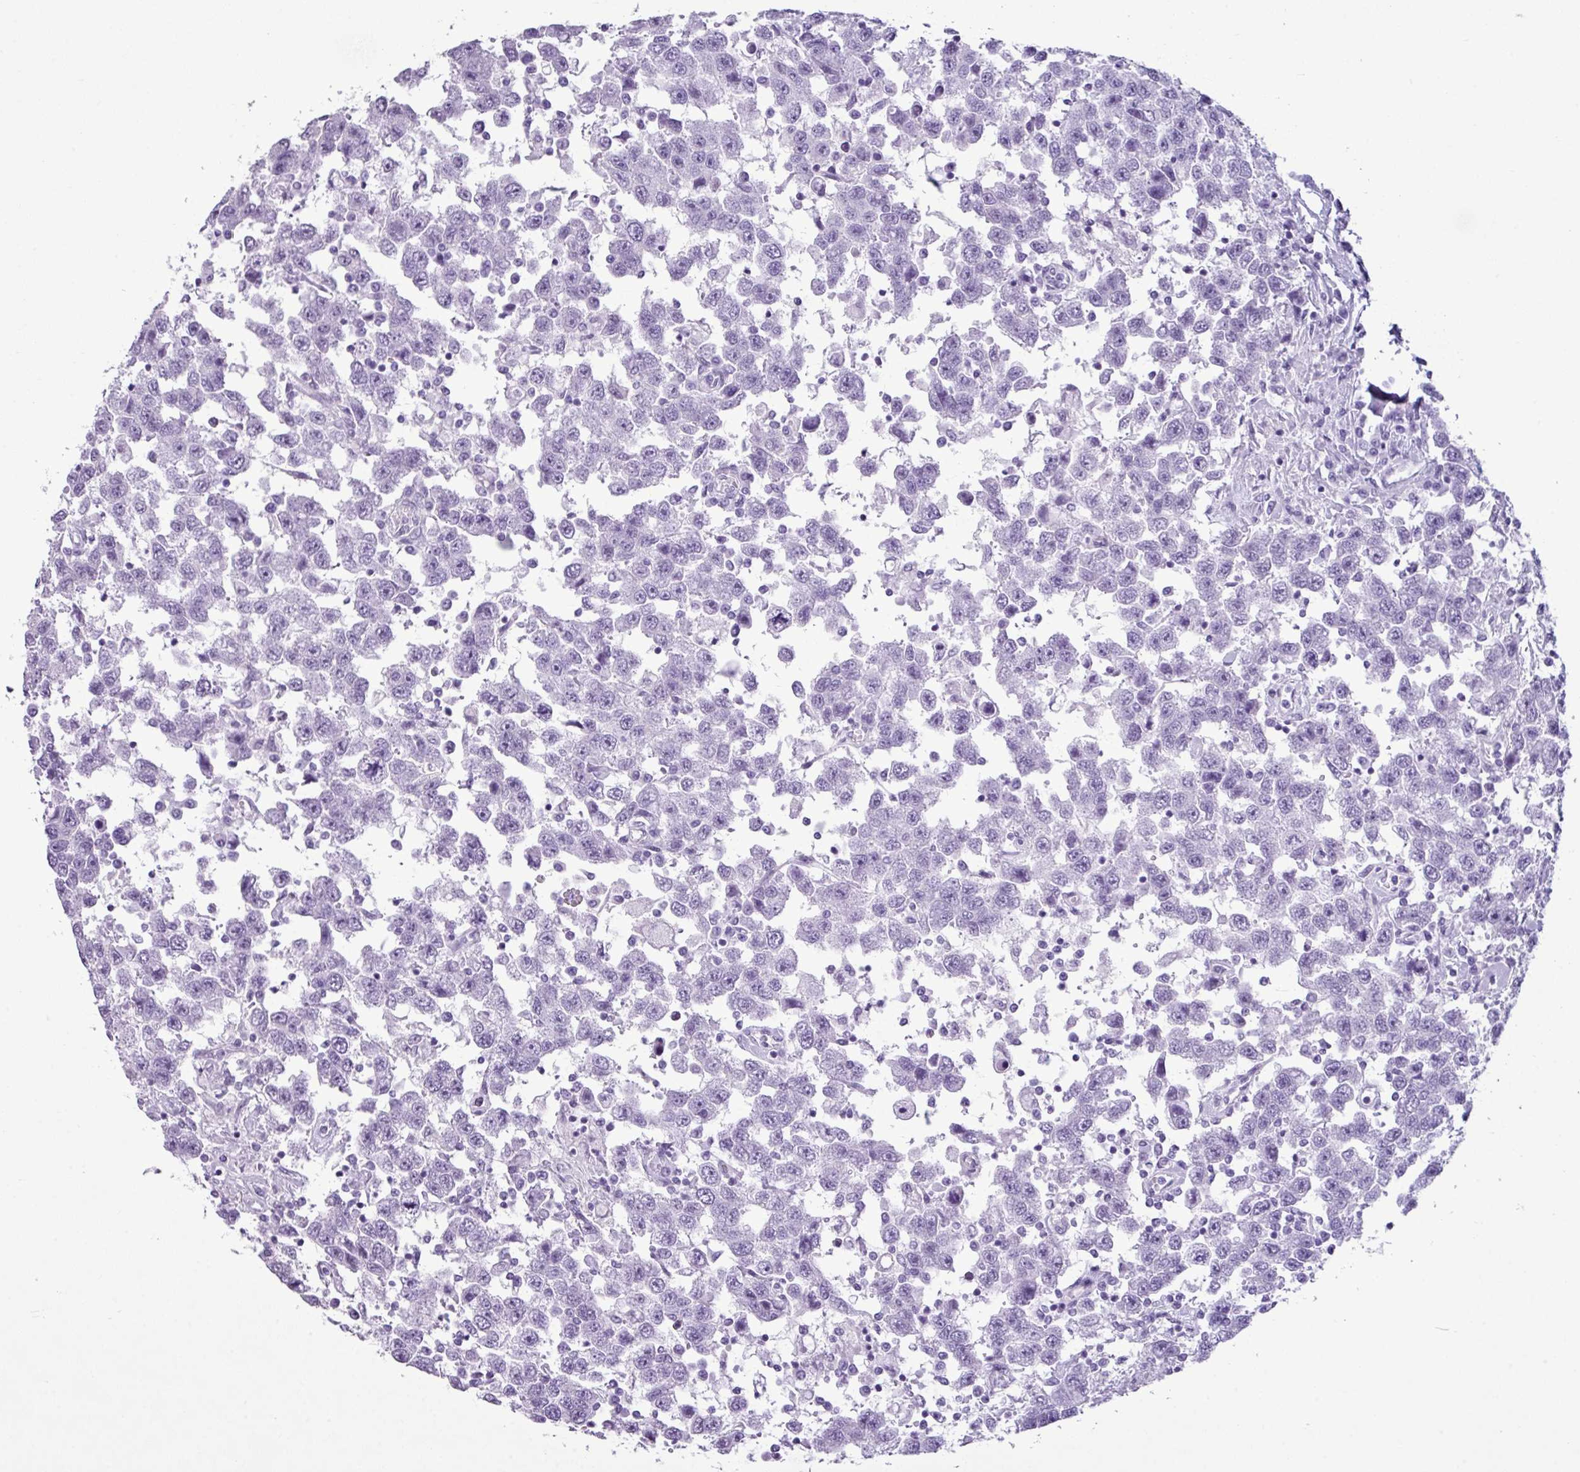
{"staining": {"intensity": "negative", "quantity": "none", "location": "none"}, "tissue": "testis cancer", "cell_type": "Tumor cells", "image_type": "cancer", "snomed": [{"axis": "morphology", "description": "Seminoma, NOS"}, {"axis": "topography", "description": "Testis"}], "caption": "Tumor cells are negative for brown protein staining in testis cancer (seminoma).", "gene": "AMY1B", "patient": {"sex": "male", "age": 41}}